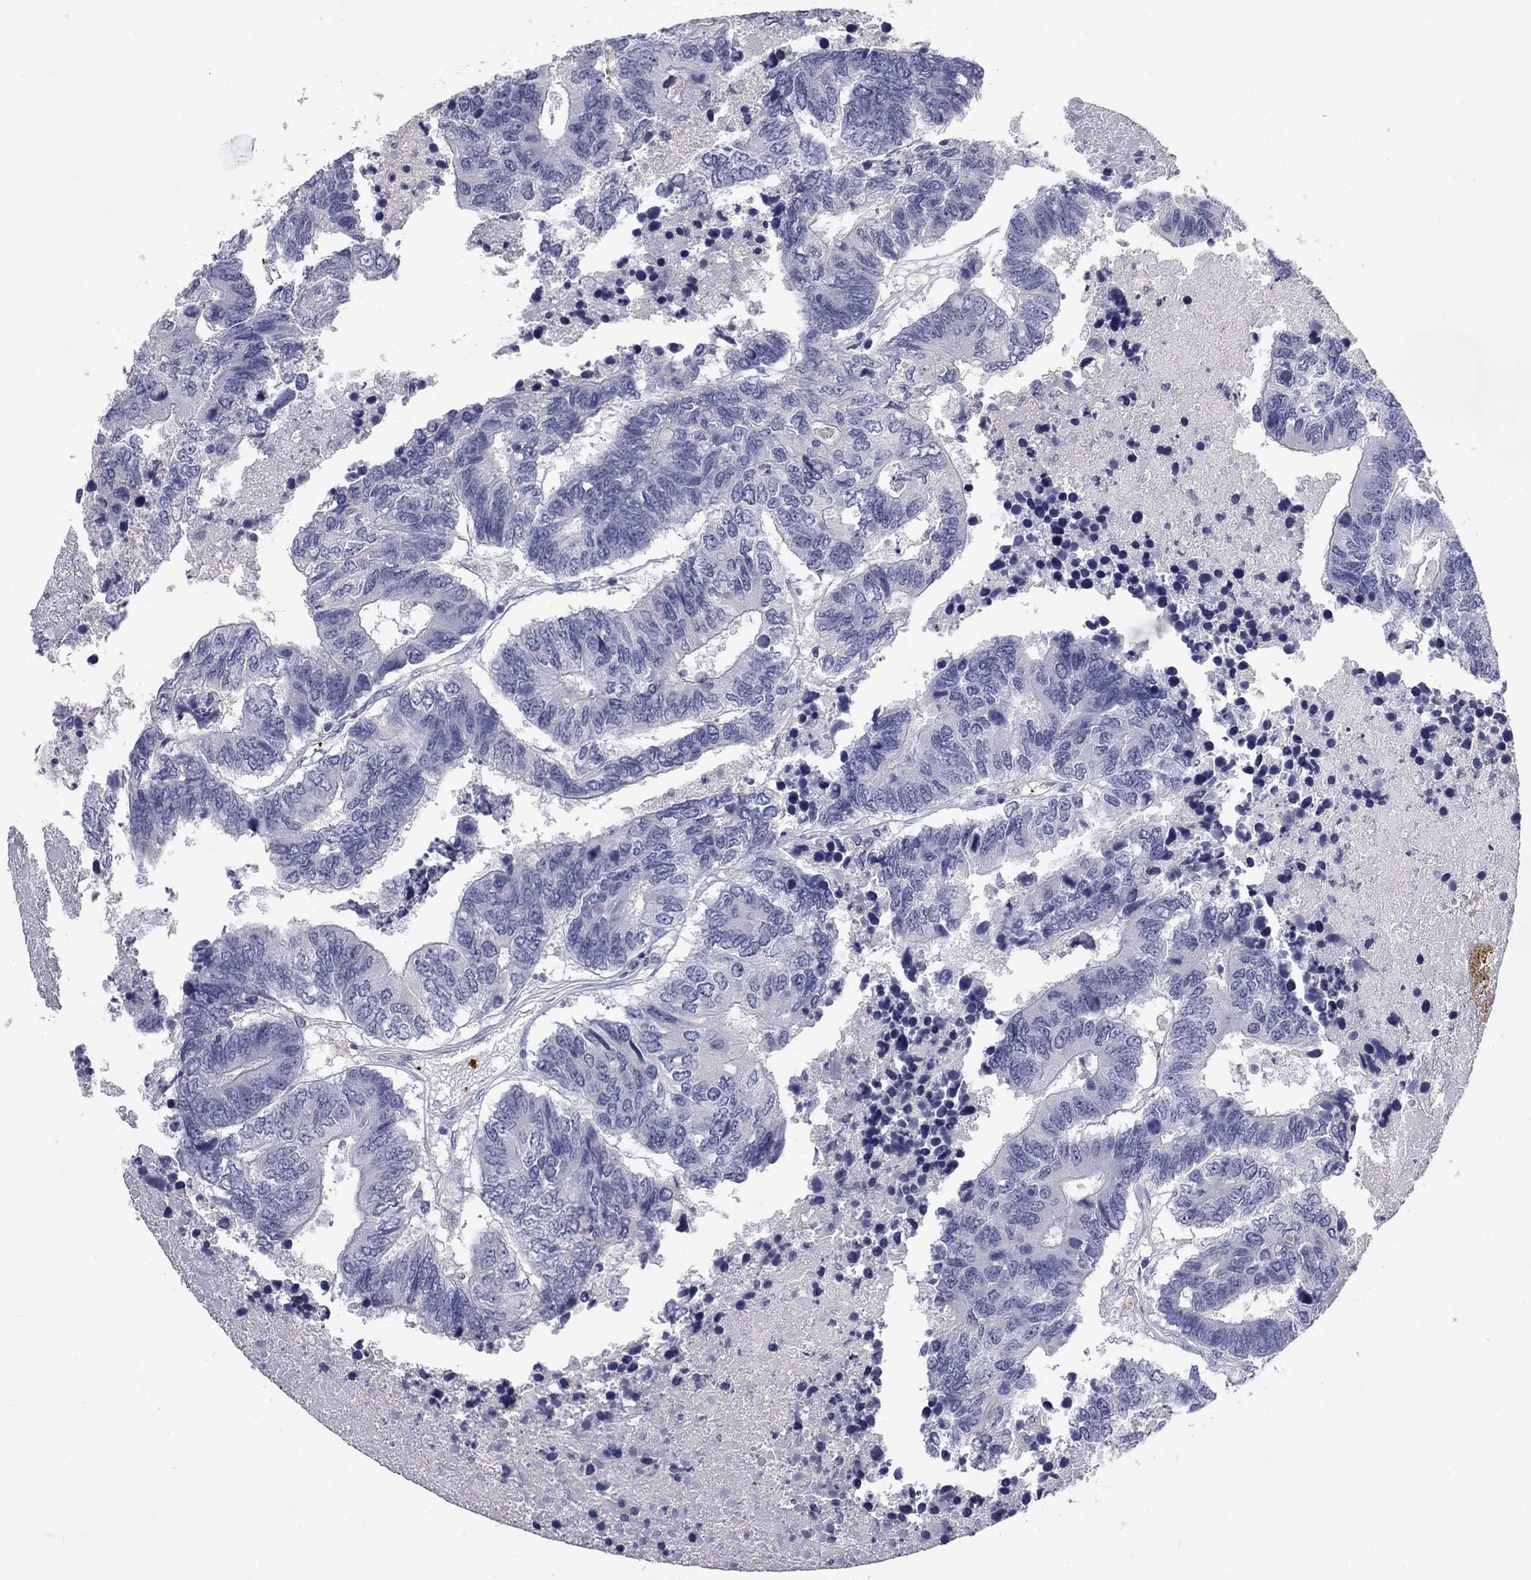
{"staining": {"intensity": "negative", "quantity": "none", "location": "none"}, "tissue": "colorectal cancer", "cell_type": "Tumor cells", "image_type": "cancer", "snomed": [{"axis": "morphology", "description": "Adenocarcinoma, NOS"}, {"axis": "topography", "description": "Colon"}], "caption": "Colorectal cancer (adenocarcinoma) was stained to show a protein in brown. There is no significant expression in tumor cells.", "gene": "PLEK", "patient": {"sex": "female", "age": 48}}